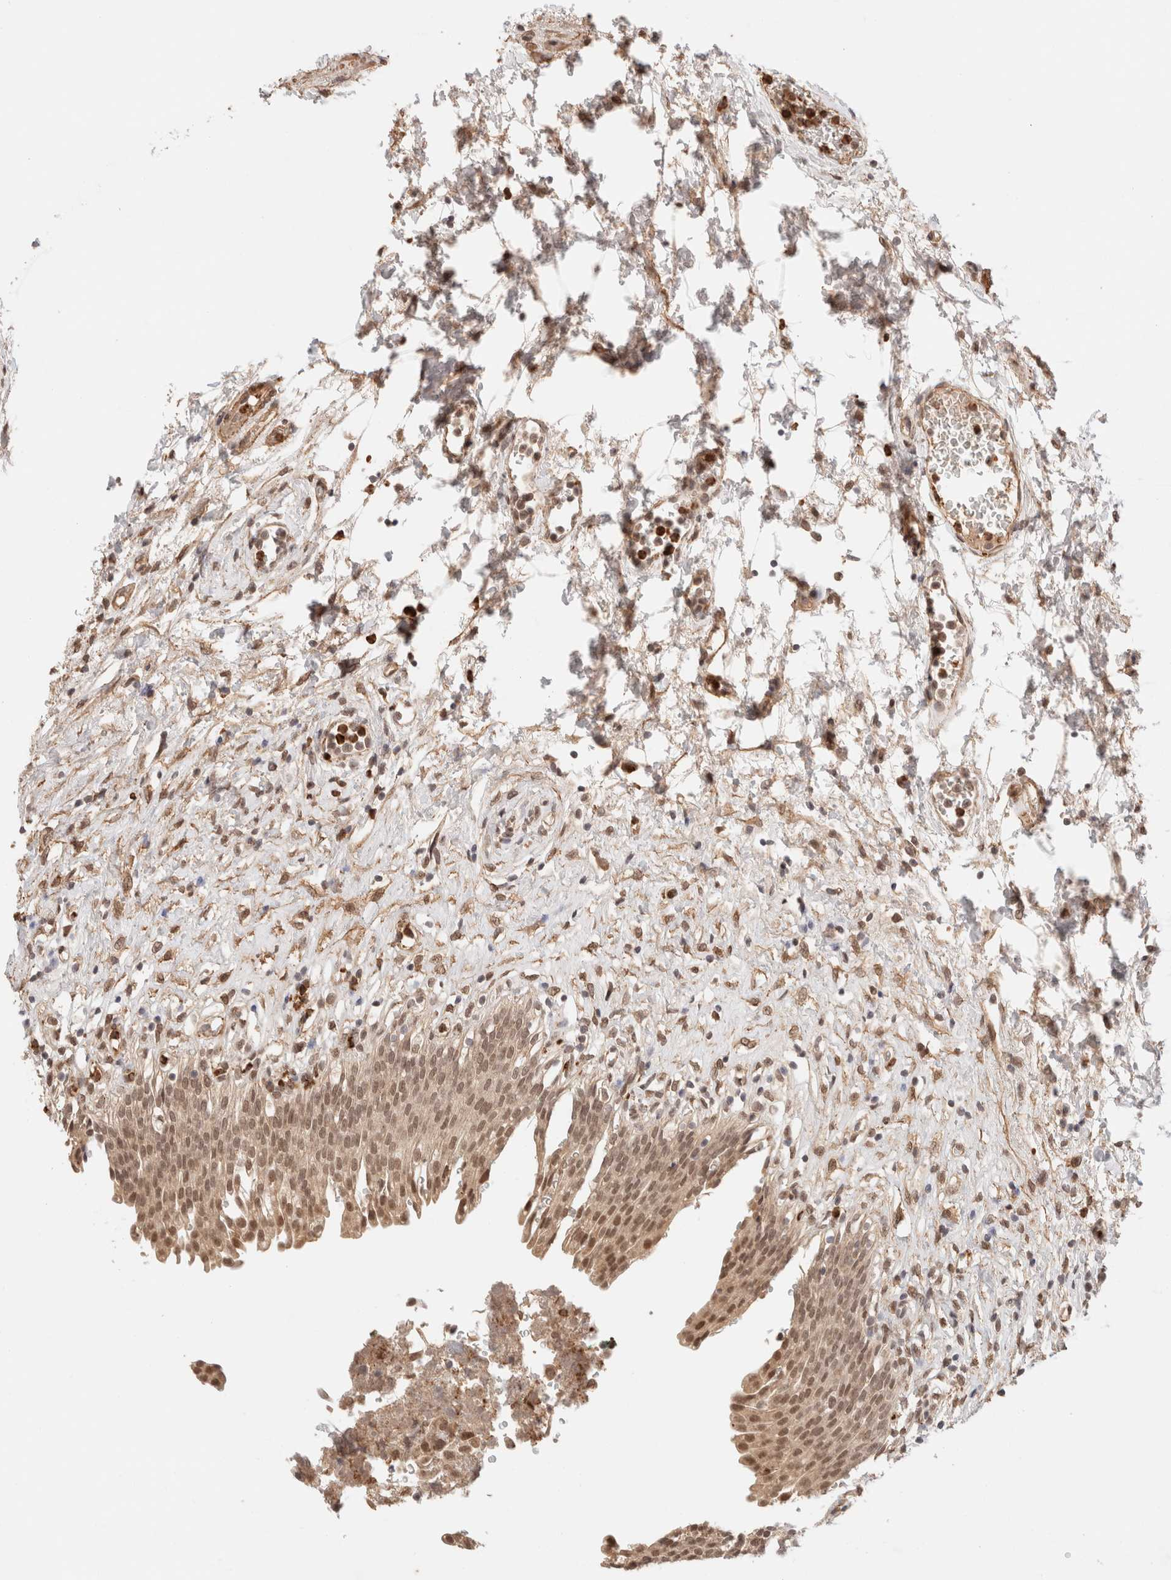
{"staining": {"intensity": "moderate", "quantity": ">75%", "location": "cytoplasmic/membranous,nuclear"}, "tissue": "urinary bladder", "cell_type": "Urothelial cells", "image_type": "normal", "snomed": [{"axis": "morphology", "description": "Urothelial carcinoma, High grade"}, {"axis": "topography", "description": "Urinary bladder"}], "caption": "Urothelial cells display medium levels of moderate cytoplasmic/membranous,nuclear staining in about >75% of cells in benign urinary bladder. Using DAB (brown) and hematoxylin (blue) stains, captured at high magnification using brightfield microscopy.", "gene": "BRPF3", "patient": {"sex": "male", "age": 46}}